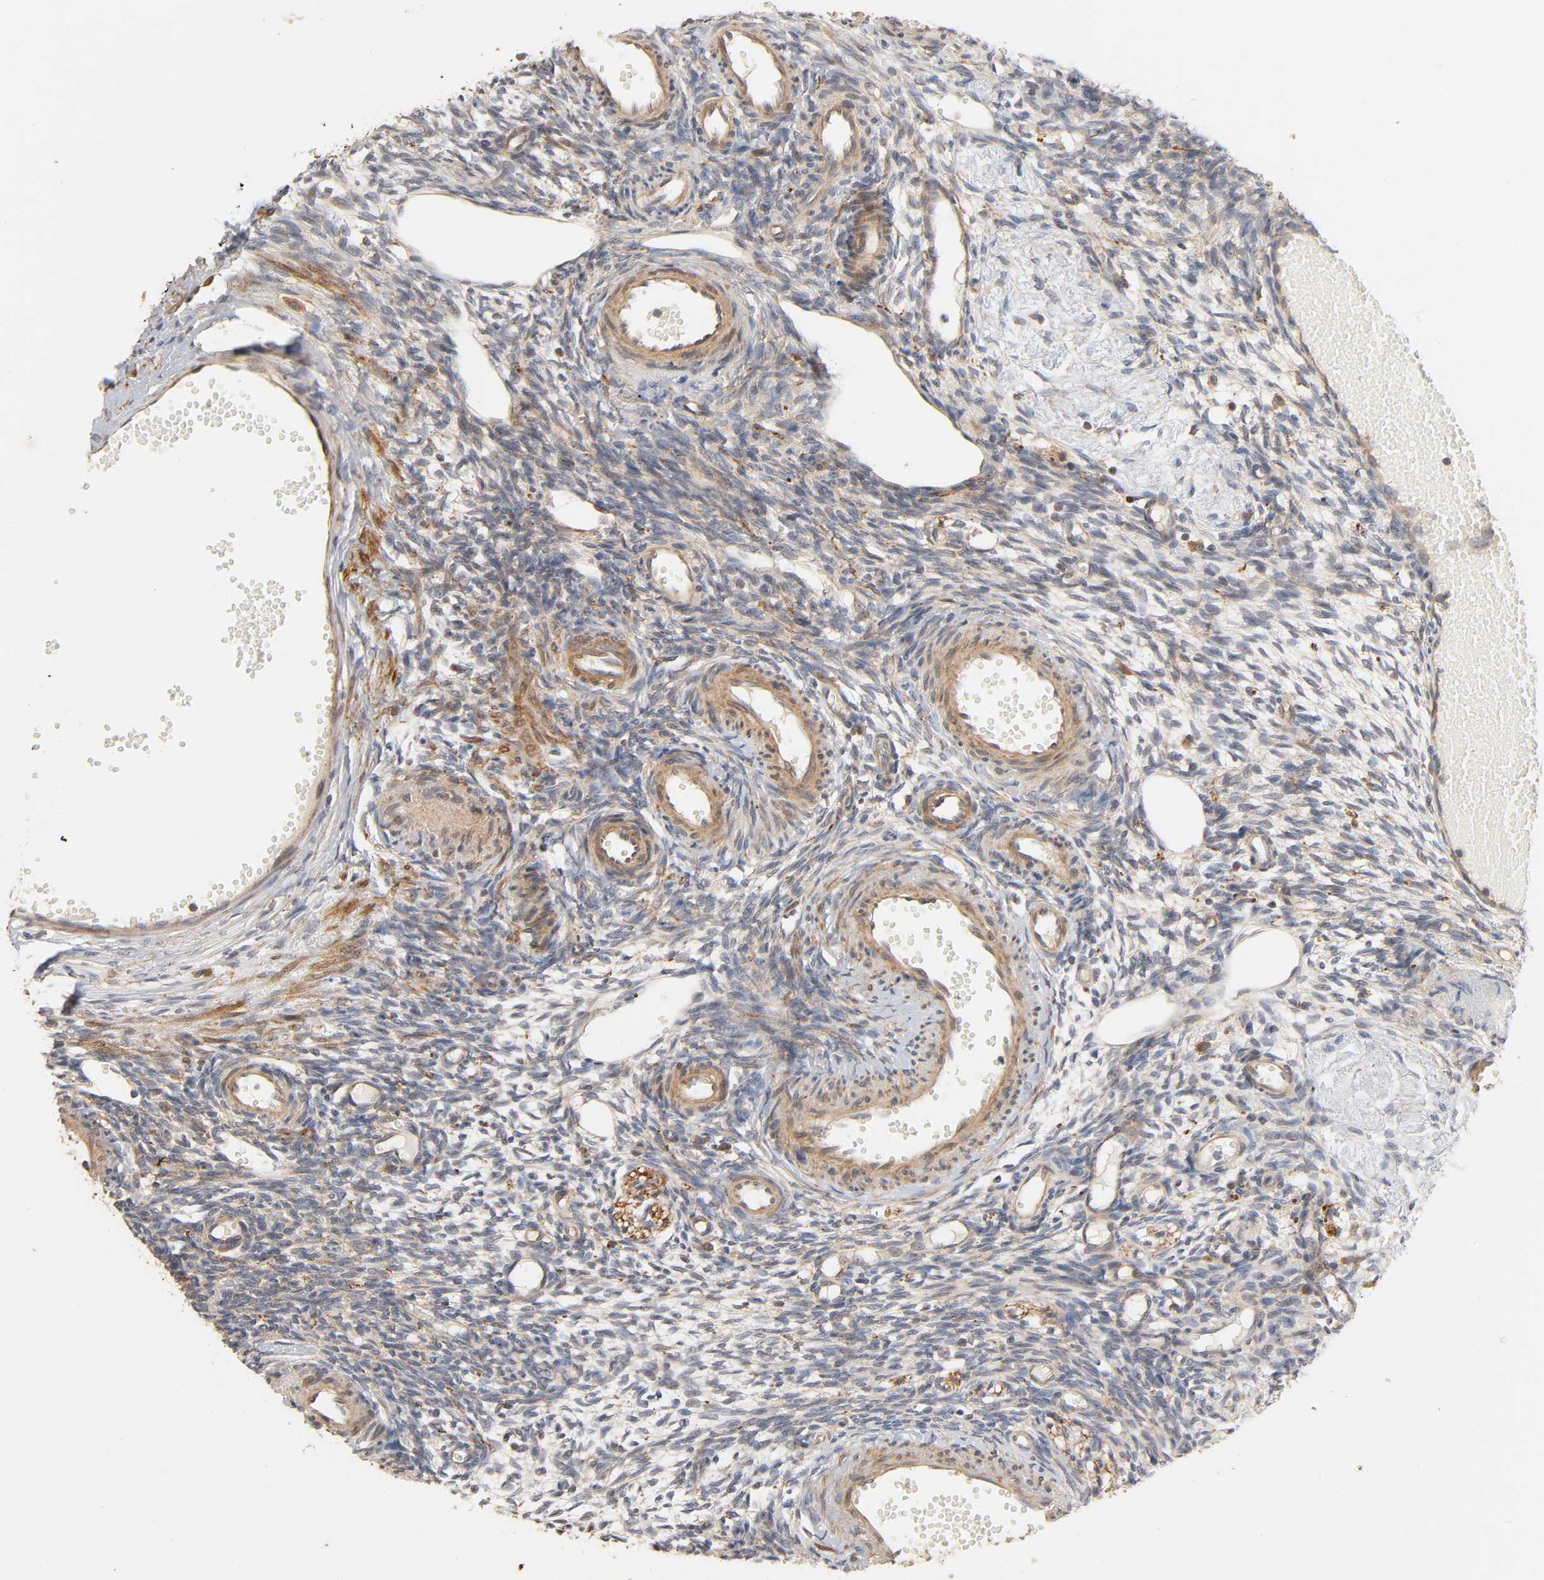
{"staining": {"intensity": "weak", "quantity": "25%-75%", "location": "cytoplasmic/membranous"}, "tissue": "ovary", "cell_type": "Ovarian stroma cells", "image_type": "normal", "snomed": [{"axis": "morphology", "description": "Normal tissue, NOS"}, {"axis": "topography", "description": "Ovary"}], "caption": "High-power microscopy captured an immunohistochemistry (IHC) micrograph of benign ovary, revealing weak cytoplasmic/membranous staining in about 25%-75% of ovarian stroma cells. The staining was performed using DAB (3,3'-diaminobenzidine), with brown indicating positive protein expression. Nuclei are stained blue with hematoxylin.", "gene": "NEMF", "patient": {"sex": "female", "age": 35}}